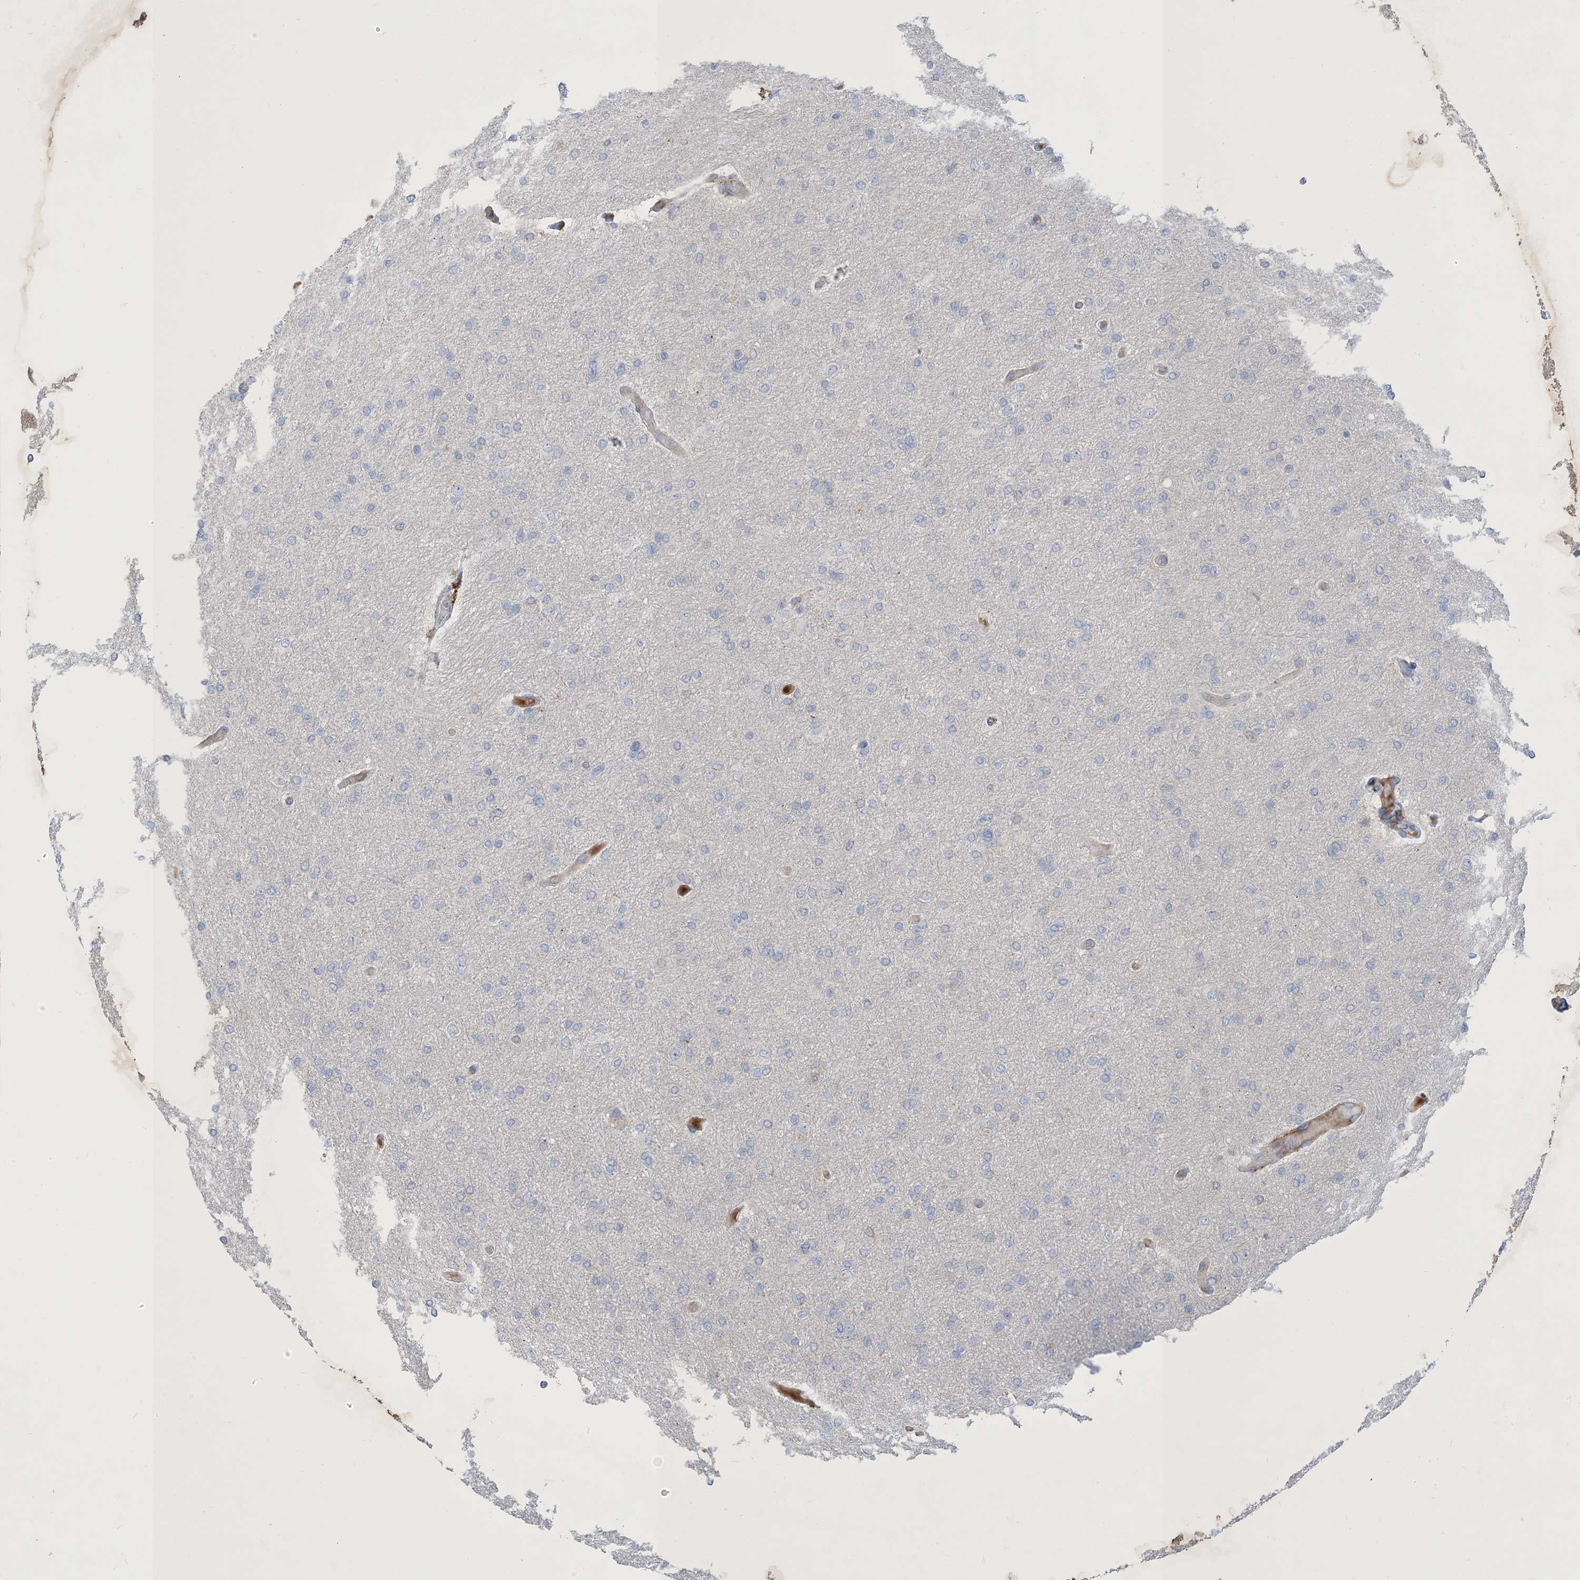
{"staining": {"intensity": "negative", "quantity": "none", "location": "none"}, "tissue": "glioma", "cell_type": "Tumor cells", "image_type": "cancer", "snomed": [{"axis": "morphology", "description": "Glioma, malignant, High grade"}, {"axis": "topography", "description": "Cerebral cortex"}], "caption": "Tumor cells are negative for brown protein staining in glioma.", "gene": "PEAR1", "patient": {"sex": "female", "age": 36}}